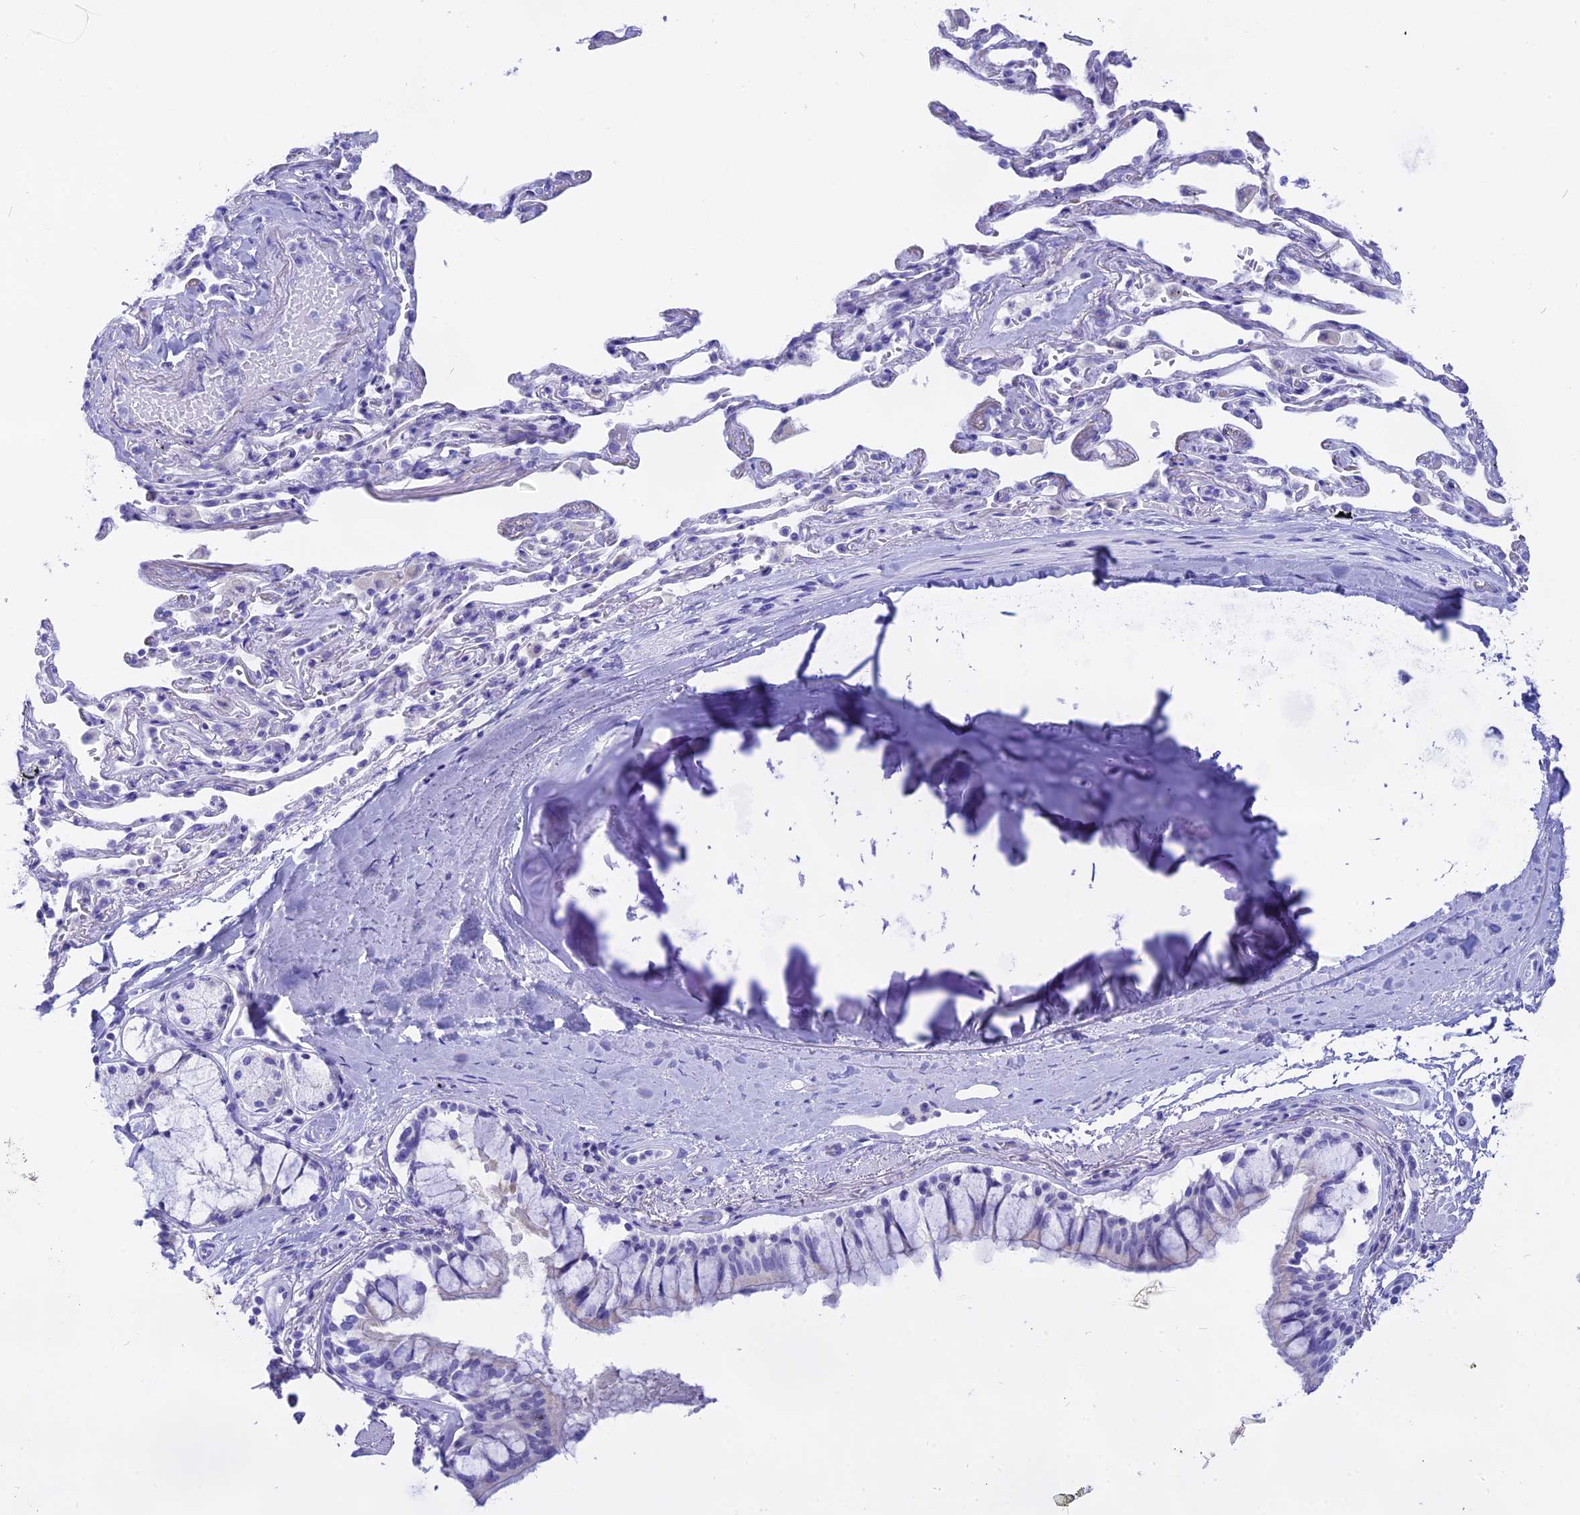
{"staining": {"intensity": "negative", "quantity": "none", "location": "none"}, "tissue": "bronchus", "cell_type": "Respiratory epithelial cells", "image_type": "normal", "snomed": [{"axis": "morphology", "description": "Normal tissue, NOS"}, {"axis": "topography", "description": "Cartilage tissue"}], "caption": "IHC histopathology image of benign bronchus stained for a protein (brown), which displays no expression in respiratory epithelial cells.", "gene": "ISCA1", "patient": {"sex": "male", "age": 63}}